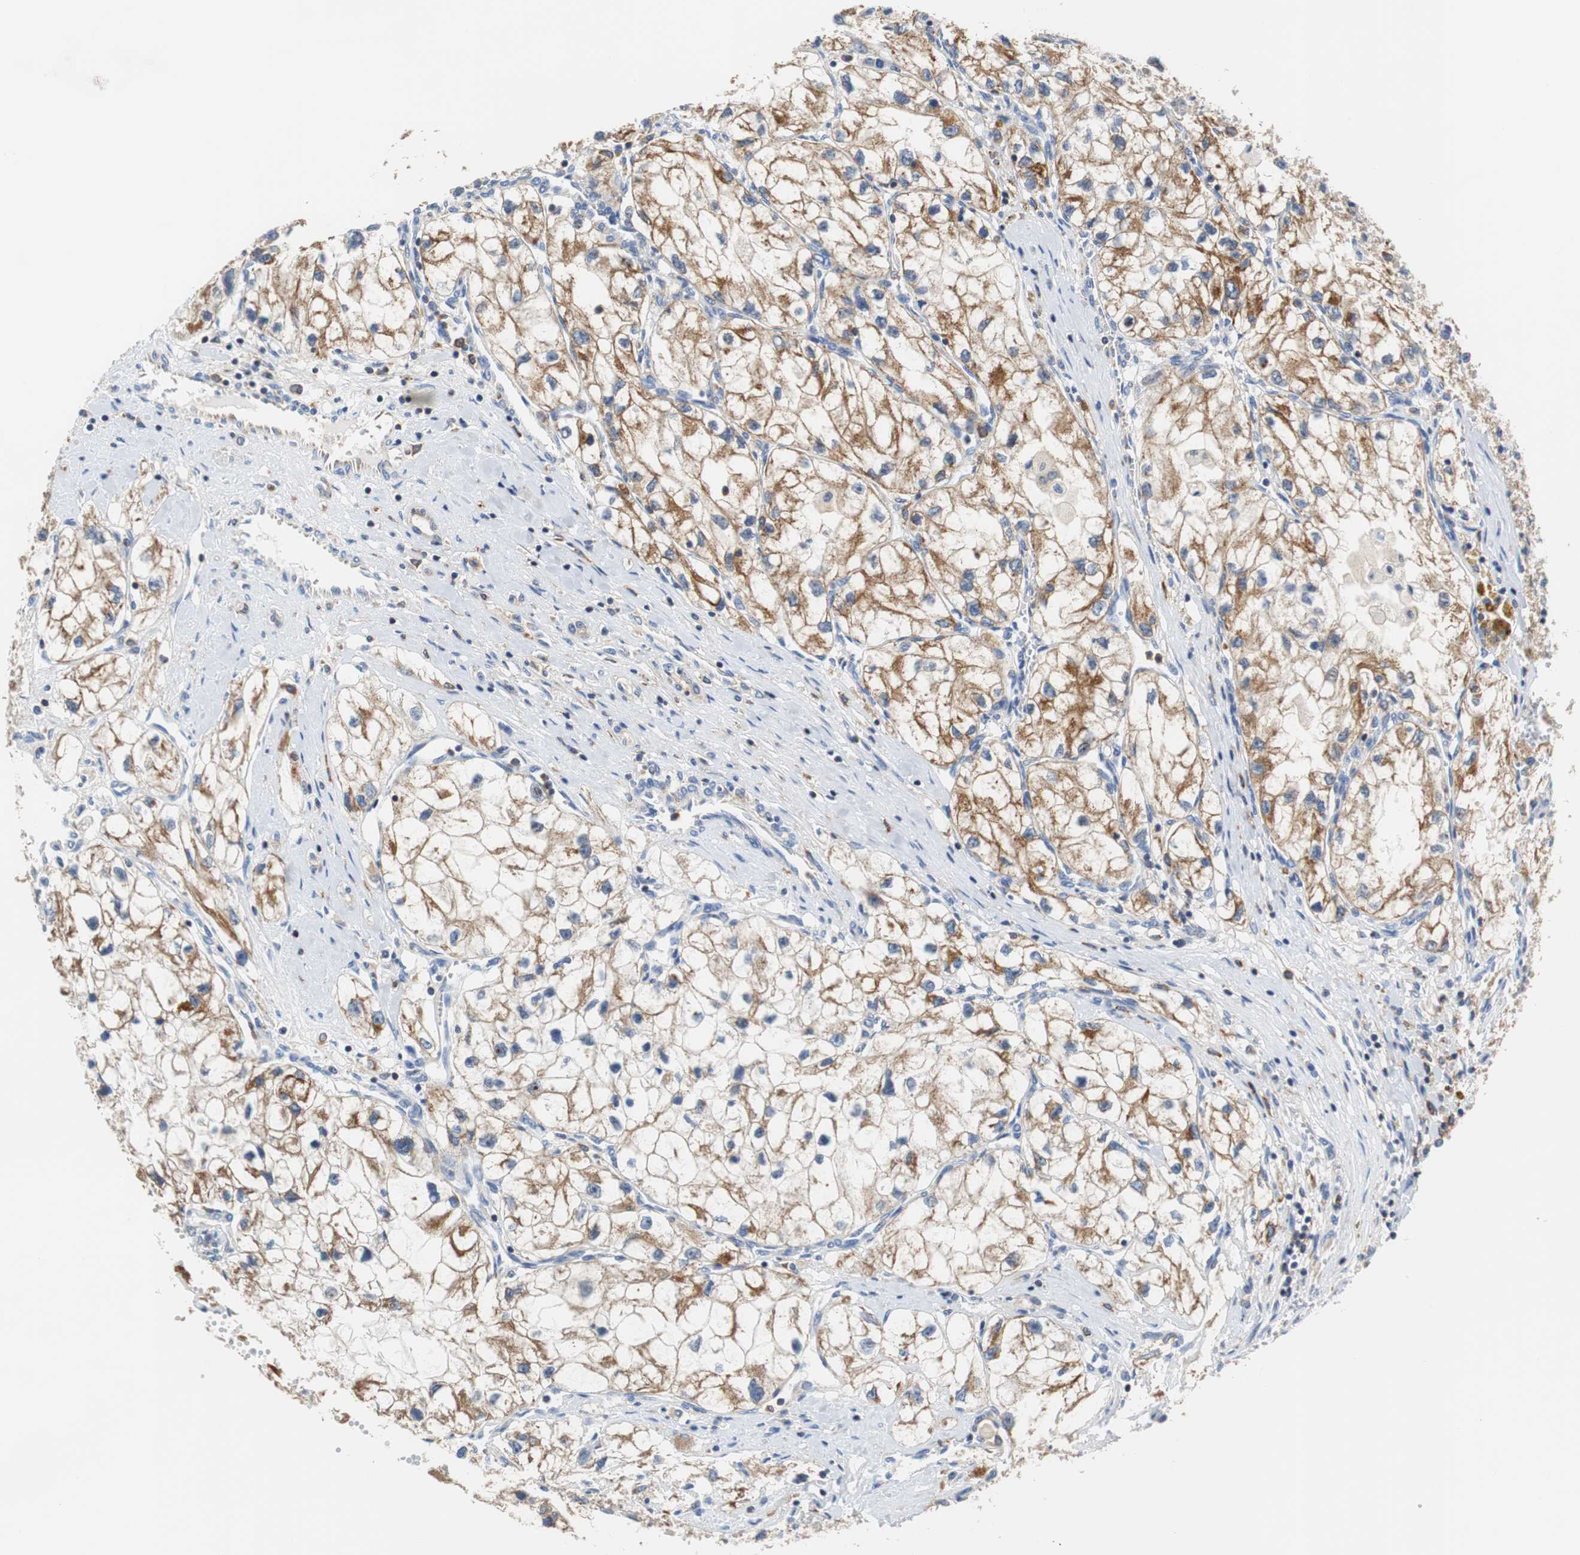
{"staining": {"intensity": "strong", "quantity": ">75%", "location": "cytoplasmic/membranous"}, "tissue": "renal cancer", "cell_type": "Tumor cells", "image_type": "cancer", "snomed": [{"axis": "morphology", "description": "Adenocarcinoma, NOS"}, {"axis": "topography", "description": "Kidney"}], "caption": "This is a histology image of IHC staining of renal cancer, which shows strong positivity in the cytoplasmic/membranous of tumor cells.", "gene": "VAMP8", "patient": {"sex": "female", "age": 70}}